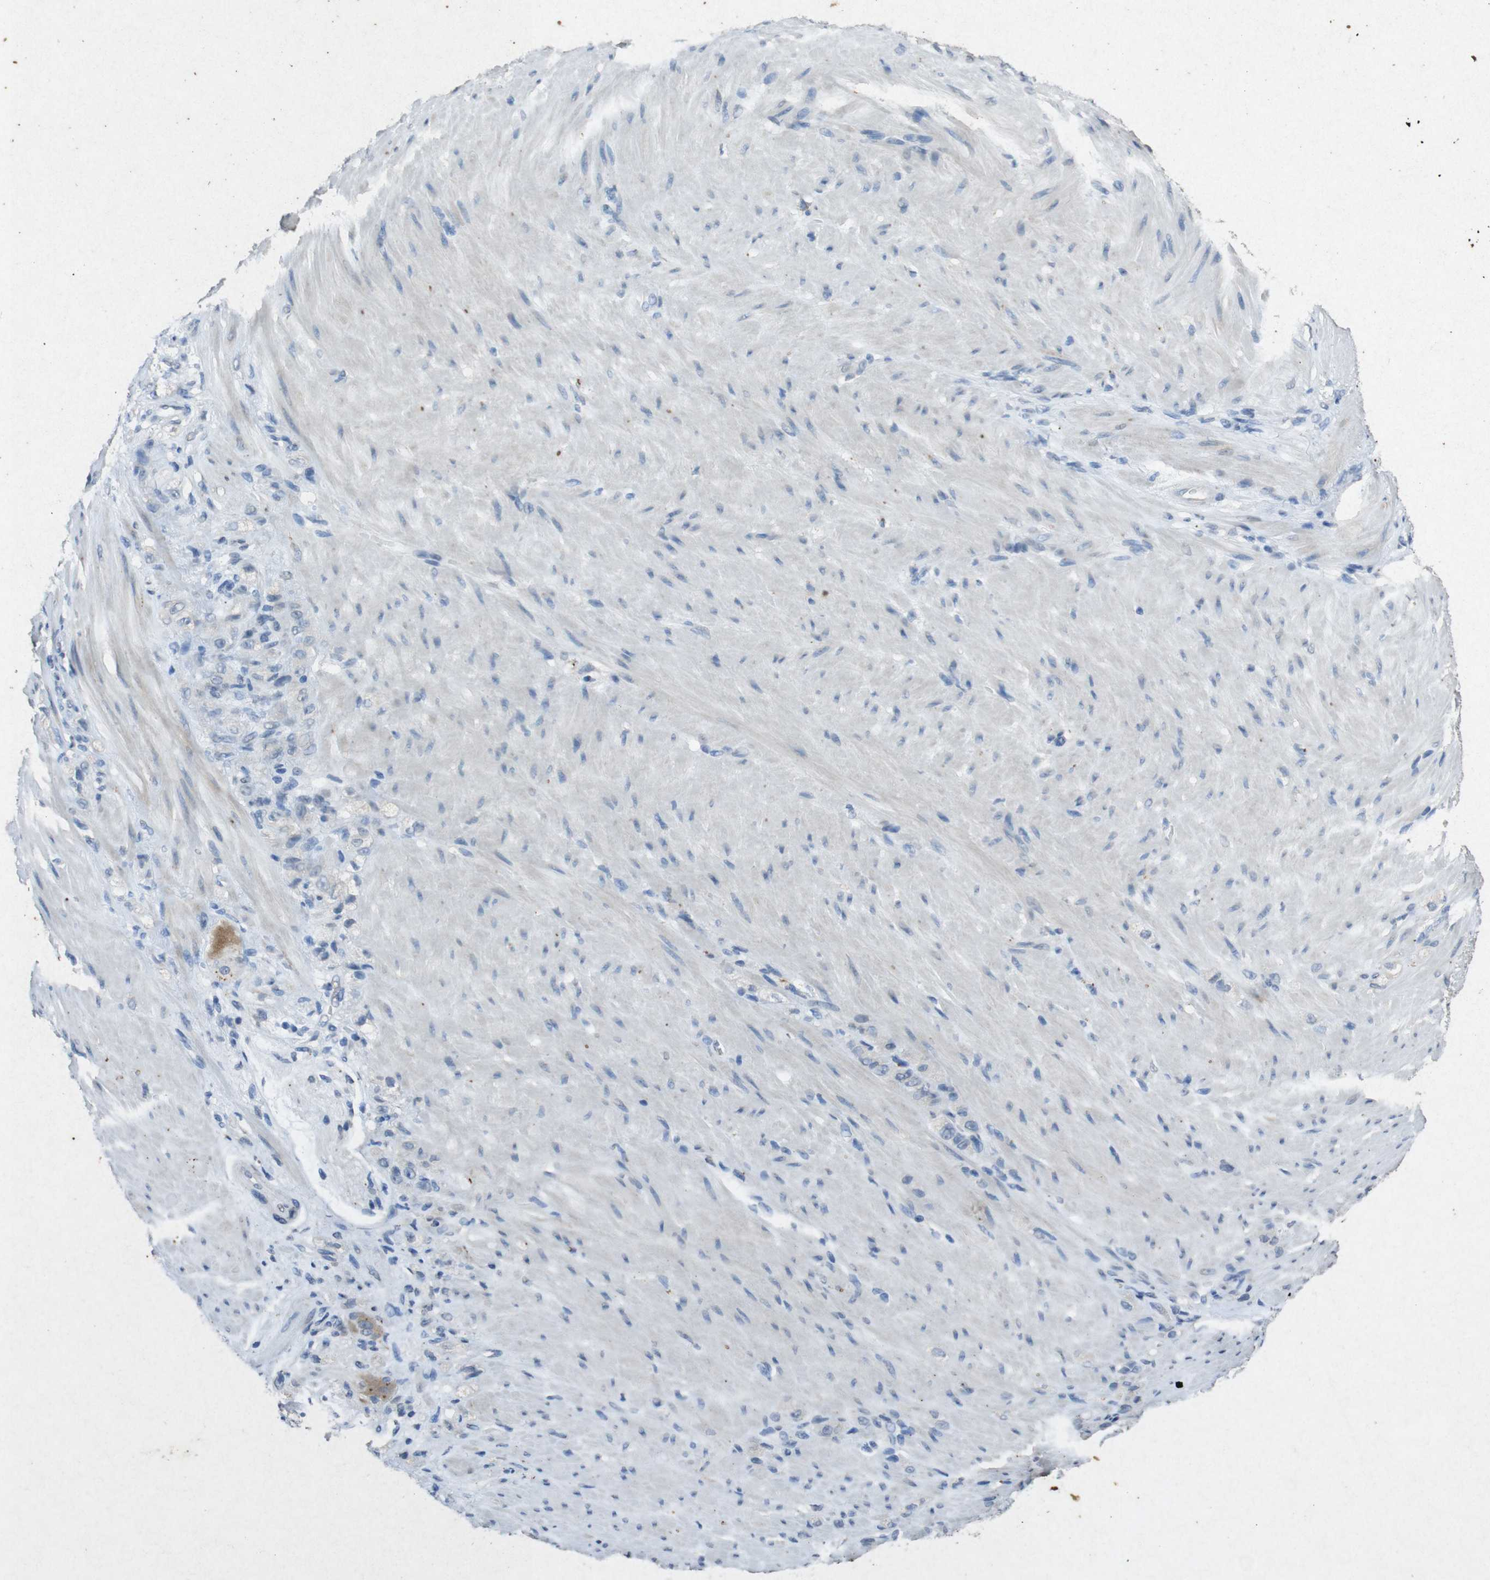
{"staining": {"intensity": "negative", "quantity": "none", "location": "none"}, "tissue": "stomach cancer", "cell_type": "Tumor cells", "image_type": "cancer", "snomed": [{"axis": "morphology", "description": "Adenocarcinoma, NOS"}, {"axis": "topography", "description": "Stomach"}], "caption": "Tumor cells show no significant positivity in stomach adenocarcinoma. The staining is performed using DAB brown chromogen with nuclei counter-stained in using hematoxylin.", "gene": "STBD1", "patient": {"sex": "male", "age": 82}}